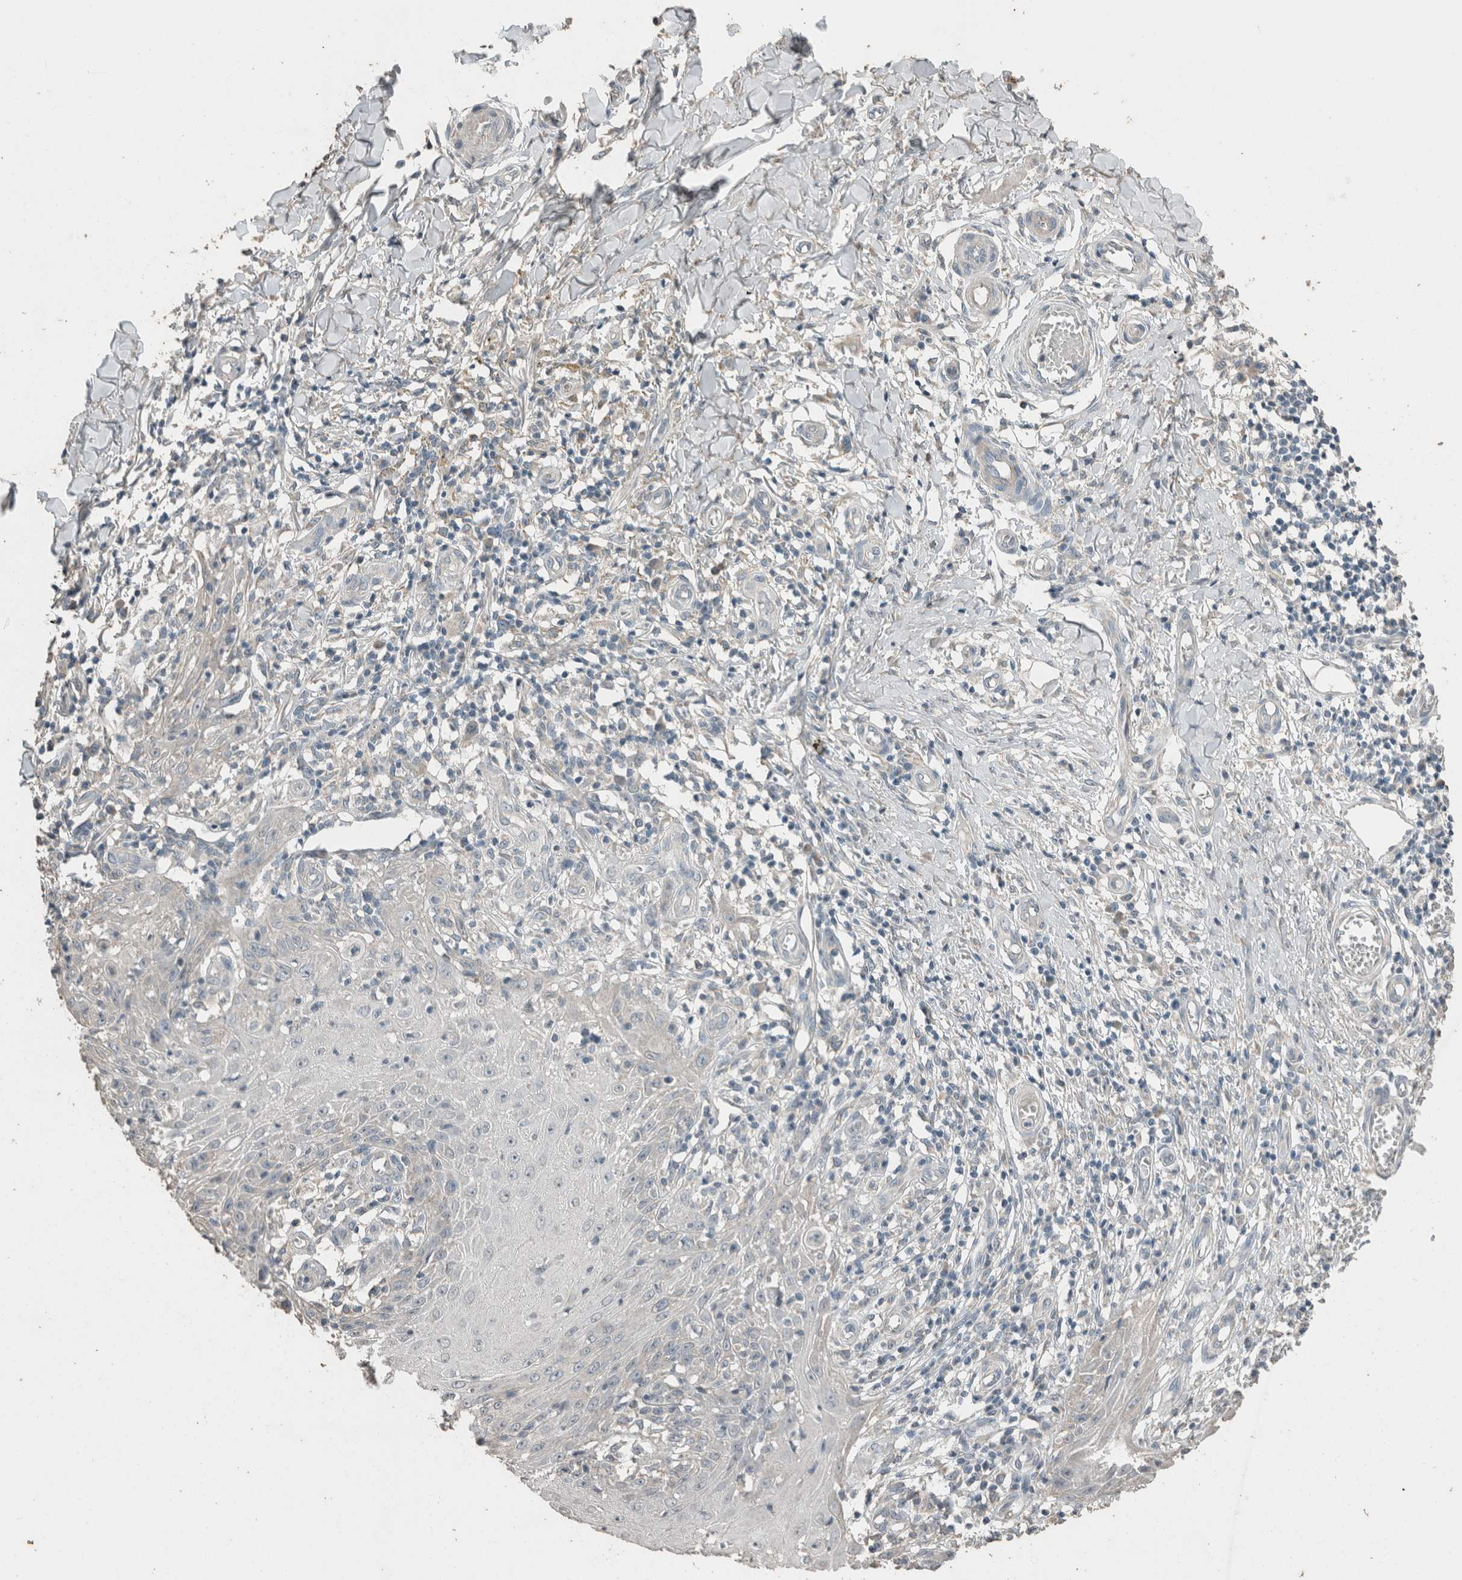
{"staining": {"intensity": "negative", "quantity": "none", "location": "none"}, "tissue": "skin cancer", "cell_type": "Tumor cells", "image_type": "cancer", "snomed": [{"axis": "morphology", "description": "Squamous cell carcinoma, NOS"}, {"axis": "topography", "description": "Skin"}], "caption": "DAB immunohistochemical staining of skin squamous cell carcinoma exhibits no significant expression in tumor cells. (DAB immunohistochemistry (IHC) visualized using brightfield microscopy, high magnification).", "gene": "ACVR2B", "patient": {"sex": "female", "age": 73}}